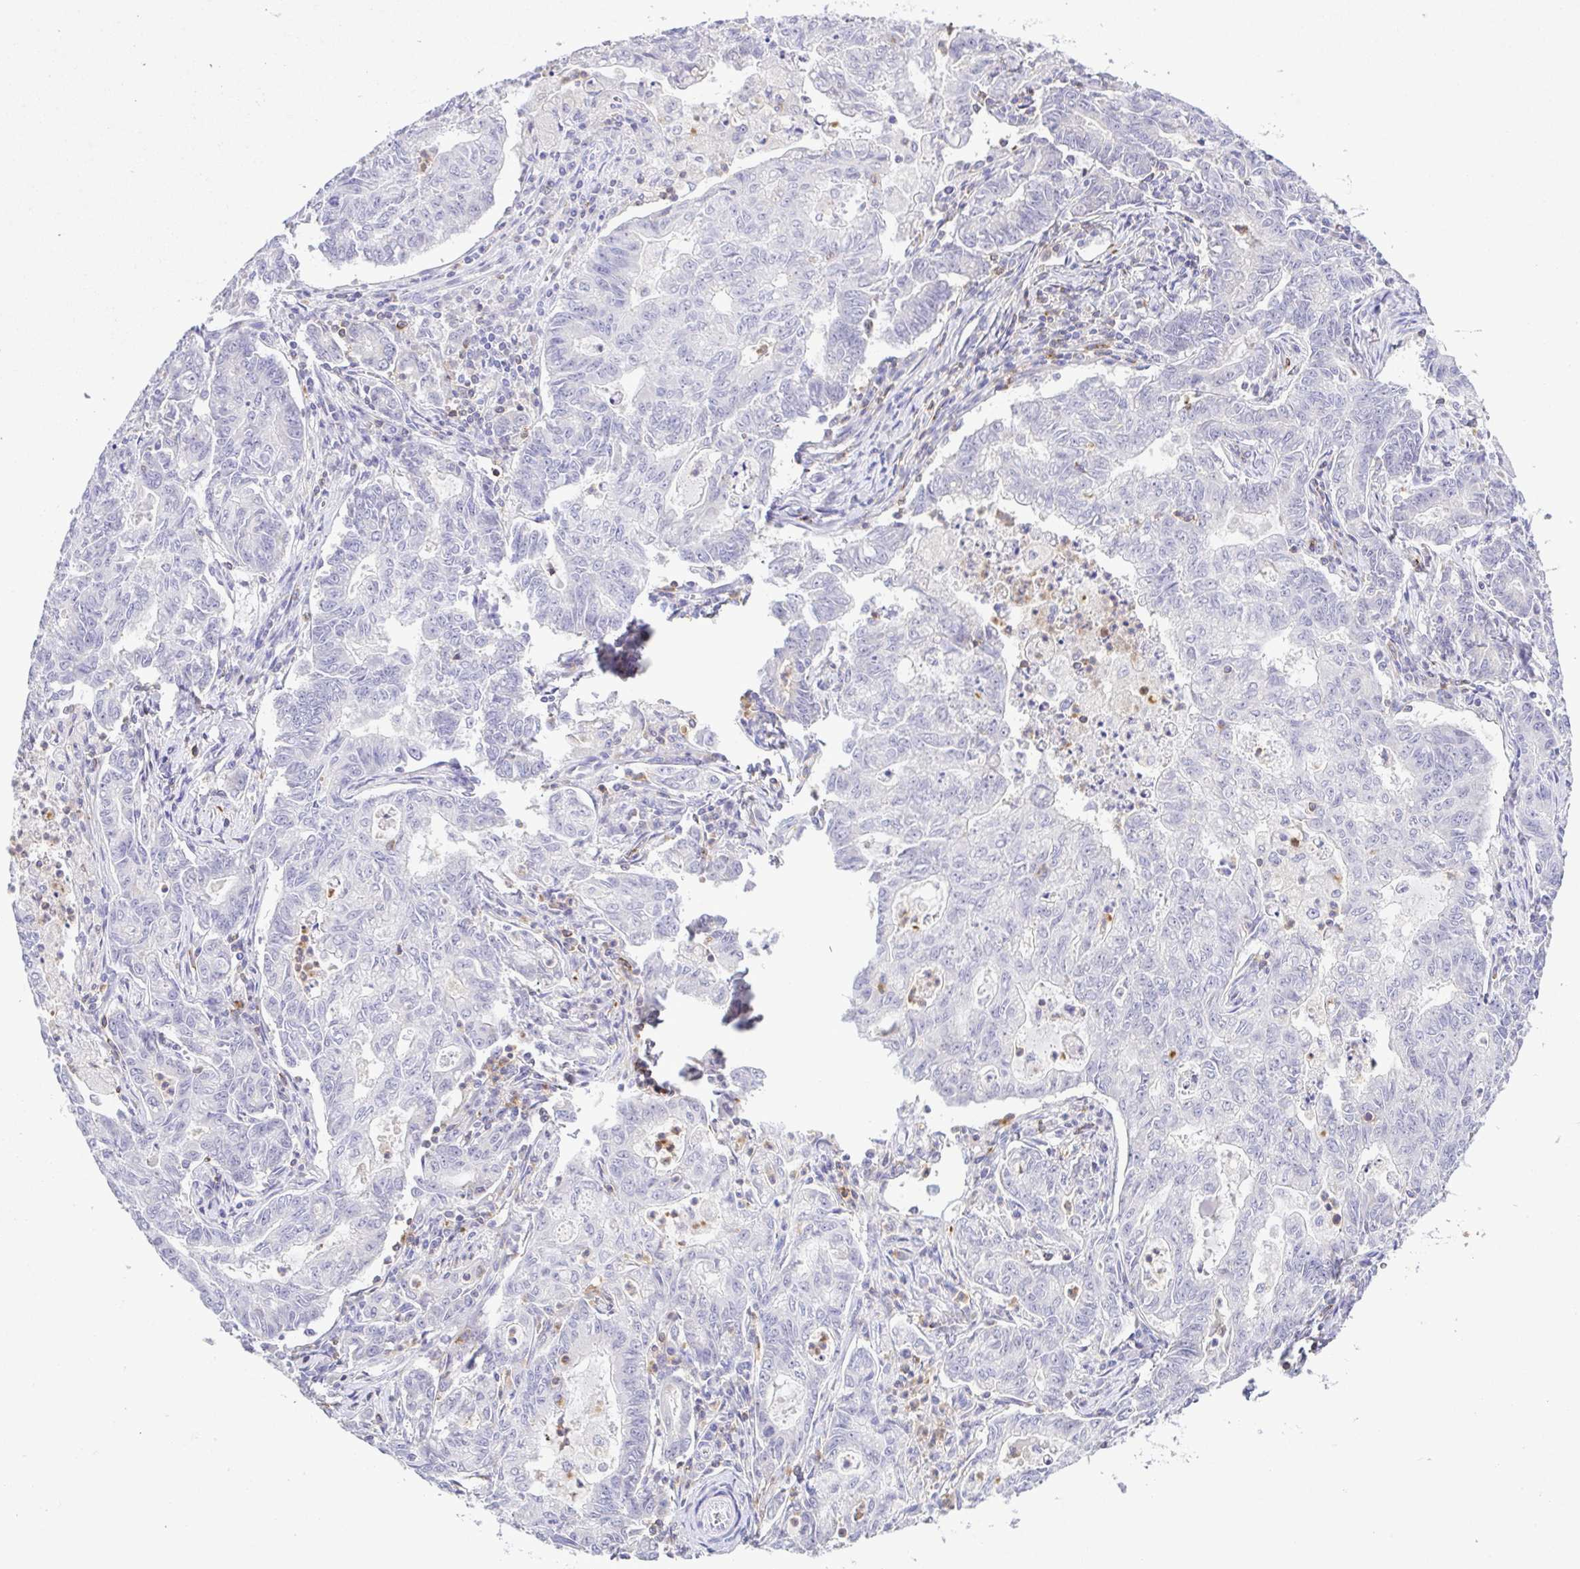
{"staining": {"intensity": "negative", "quantity": "none", "location": "none"}, "tissue": "stomach cancer", "cell_type": "Tumor cells", "image_type": "cancer", "snomed": [{"axis": "morphology", "description": "Adenocarcinoma, NOS"}, {"axis": "topography", "description": "Stomach, upper"}], "caption": "DAB immunohistochemical staining of stomach adenocarcinoma exhibits no significant positivity in tumor cells.", "gene": "PGLYRP1", "patient": {"sex": "female", "age": 79}}